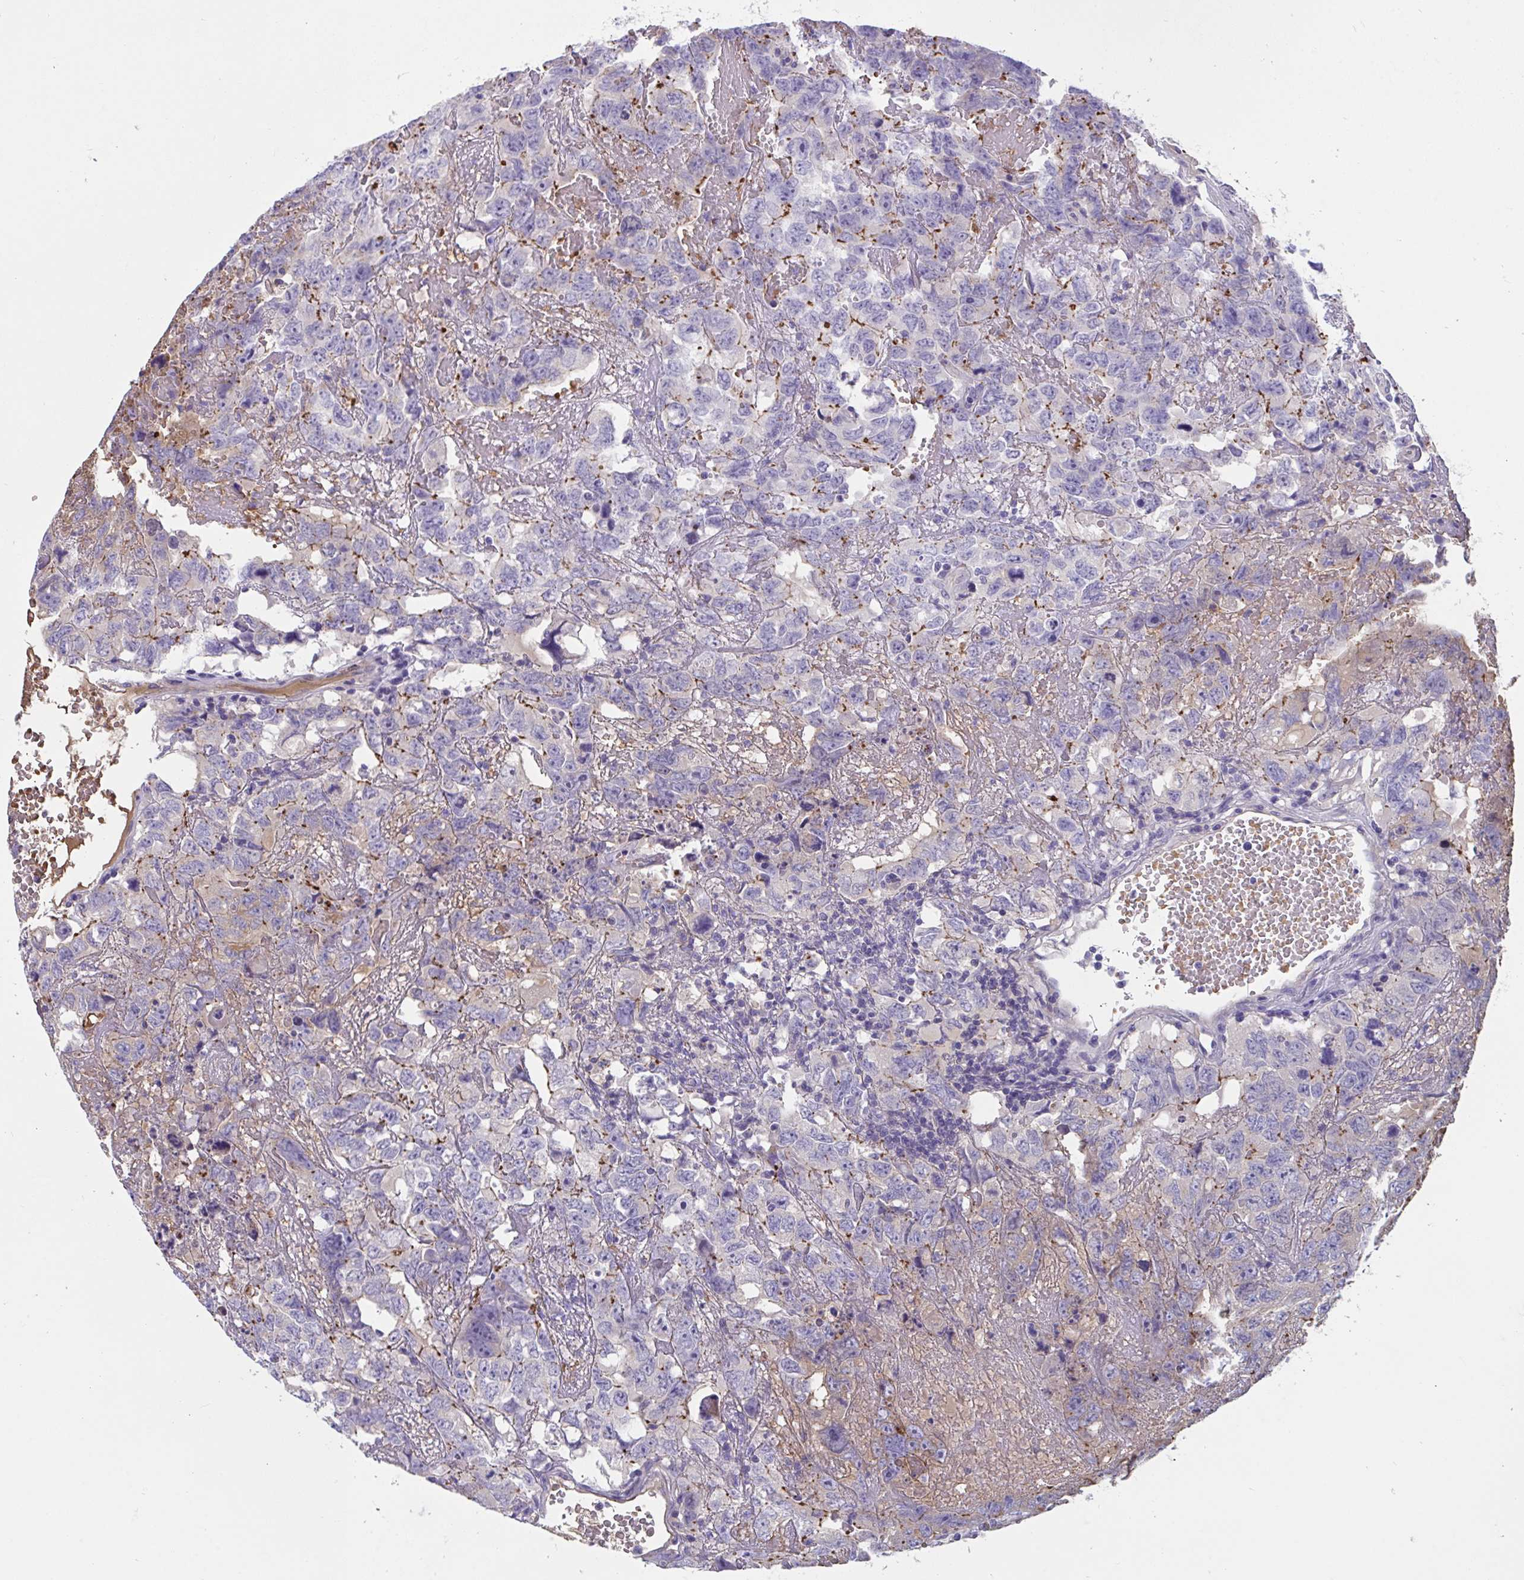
{"staining": {"intensity": "negative", "quantity": "none", "location": "none"}, "tissue": "testis cancer", "cell_type": "Tumor cells", "image_type": "cancer", "snomed": [{"axis": "morphology", "description": "Carcinoma, Embryonal, NOS"}, {"axis": "topography", "description": "Testis"}], "caption": "The immunohistochemistry (IHC) photomicrograph has no significant positivity in tumor cells of embryonal carcinoma (testis) tissue.", "gene": "TTC30B", "patient": {"sex": "male", "age": 45}}